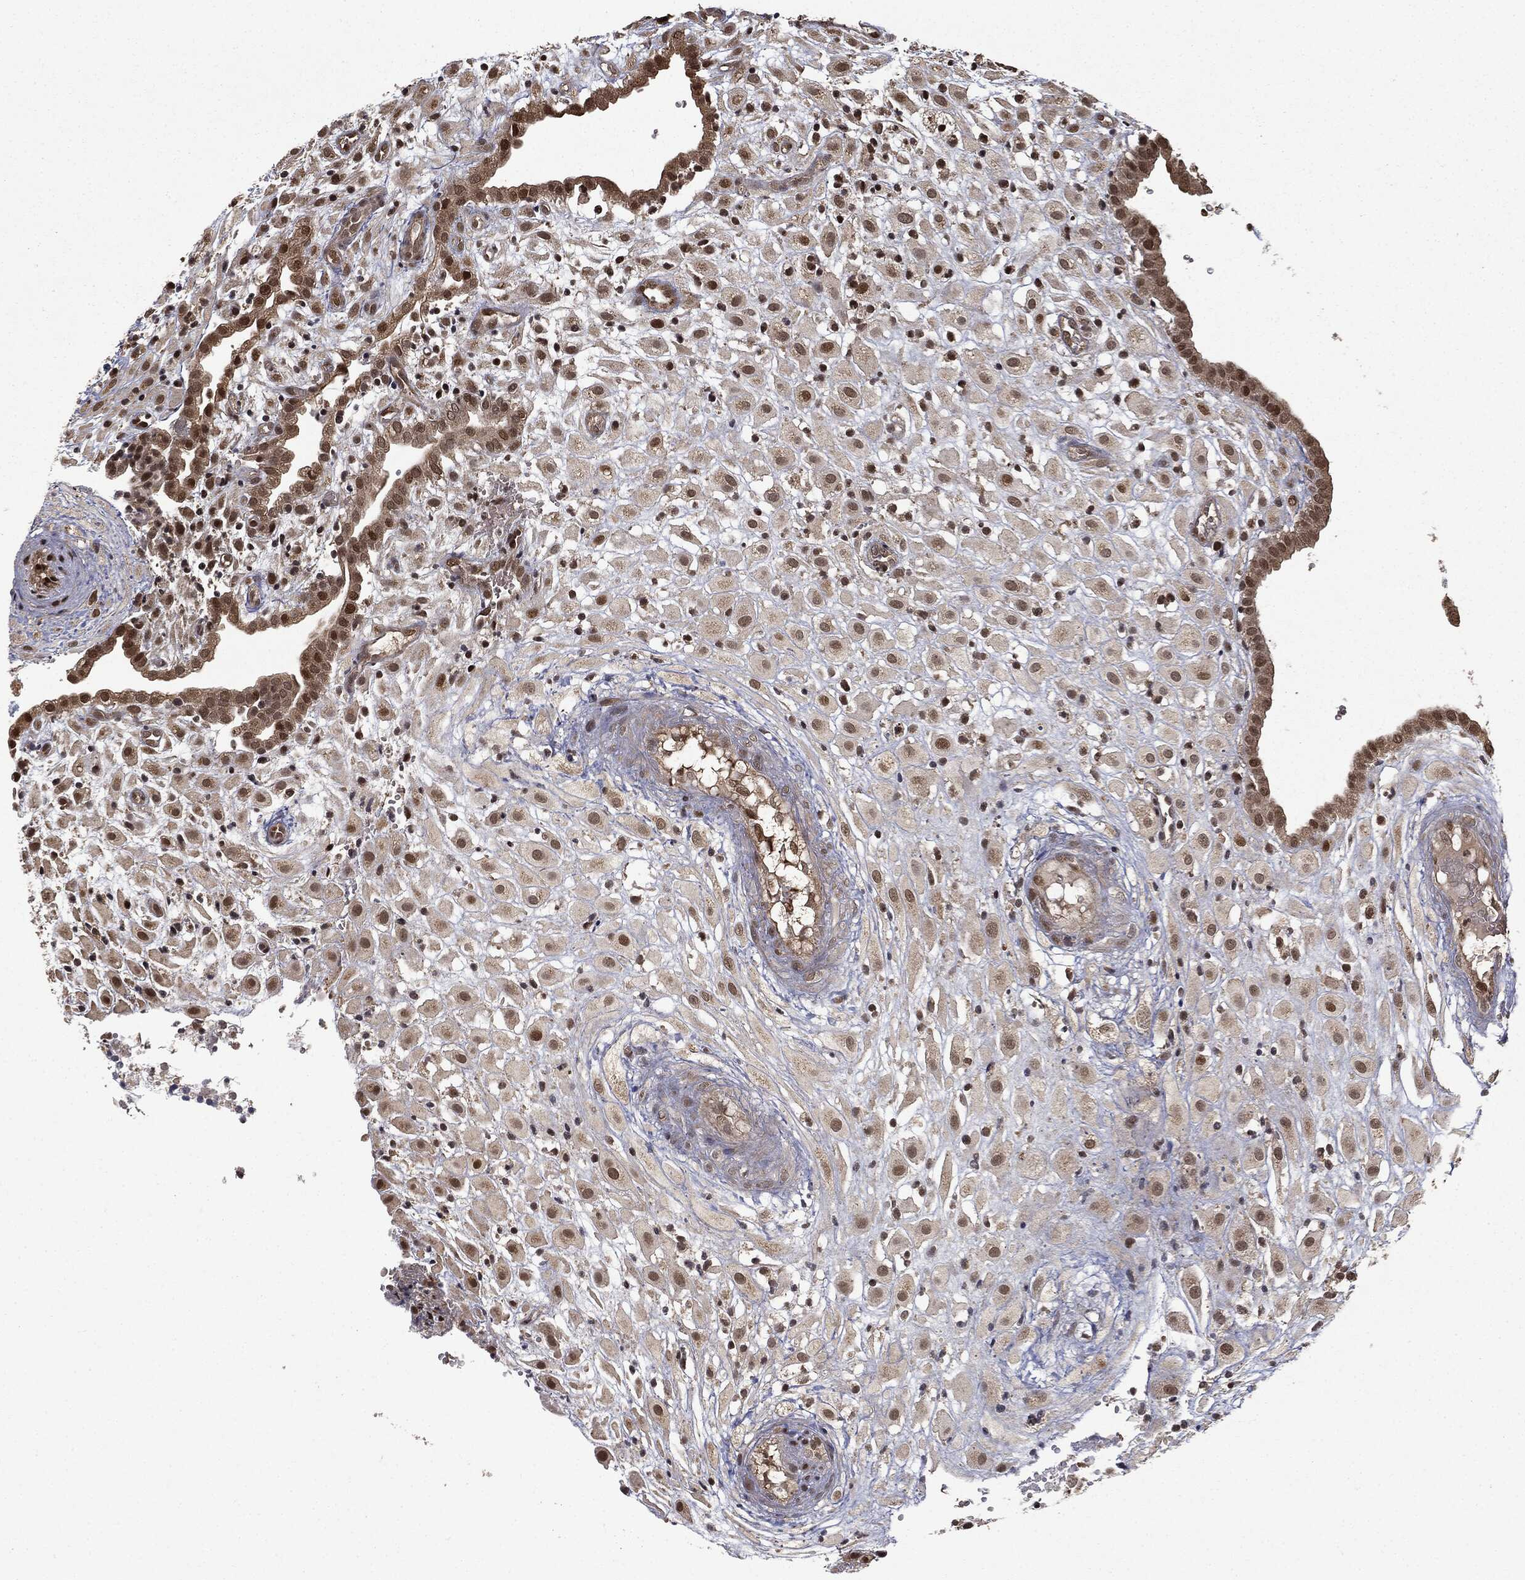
{"staining": {"intensity": "moderate", "quantity": ">75%", "location": "cytoplasmic/membranous,nuclear"}, "tissue": "placenta", "cell_type": "Decidual cells", "image_type": "normal", "snomed": [{"axis": "morphology", "description": "Normal tissue, NOS"}, {"axis": "topography", "description": "Placenta"}], "caption": "High-power microscopy captured an IHC micrograph of unremarkable placenta, revealing moderate cytoplasmic/membranous,nuclear expression in about >75% of decidual cells. (DAB (3,3'-diaminobenzidine) = brown stain, brightfield microscopy at high magnification).", "gene": "ZNHIT6", "patient": {"sex": "female", "age": 24}}